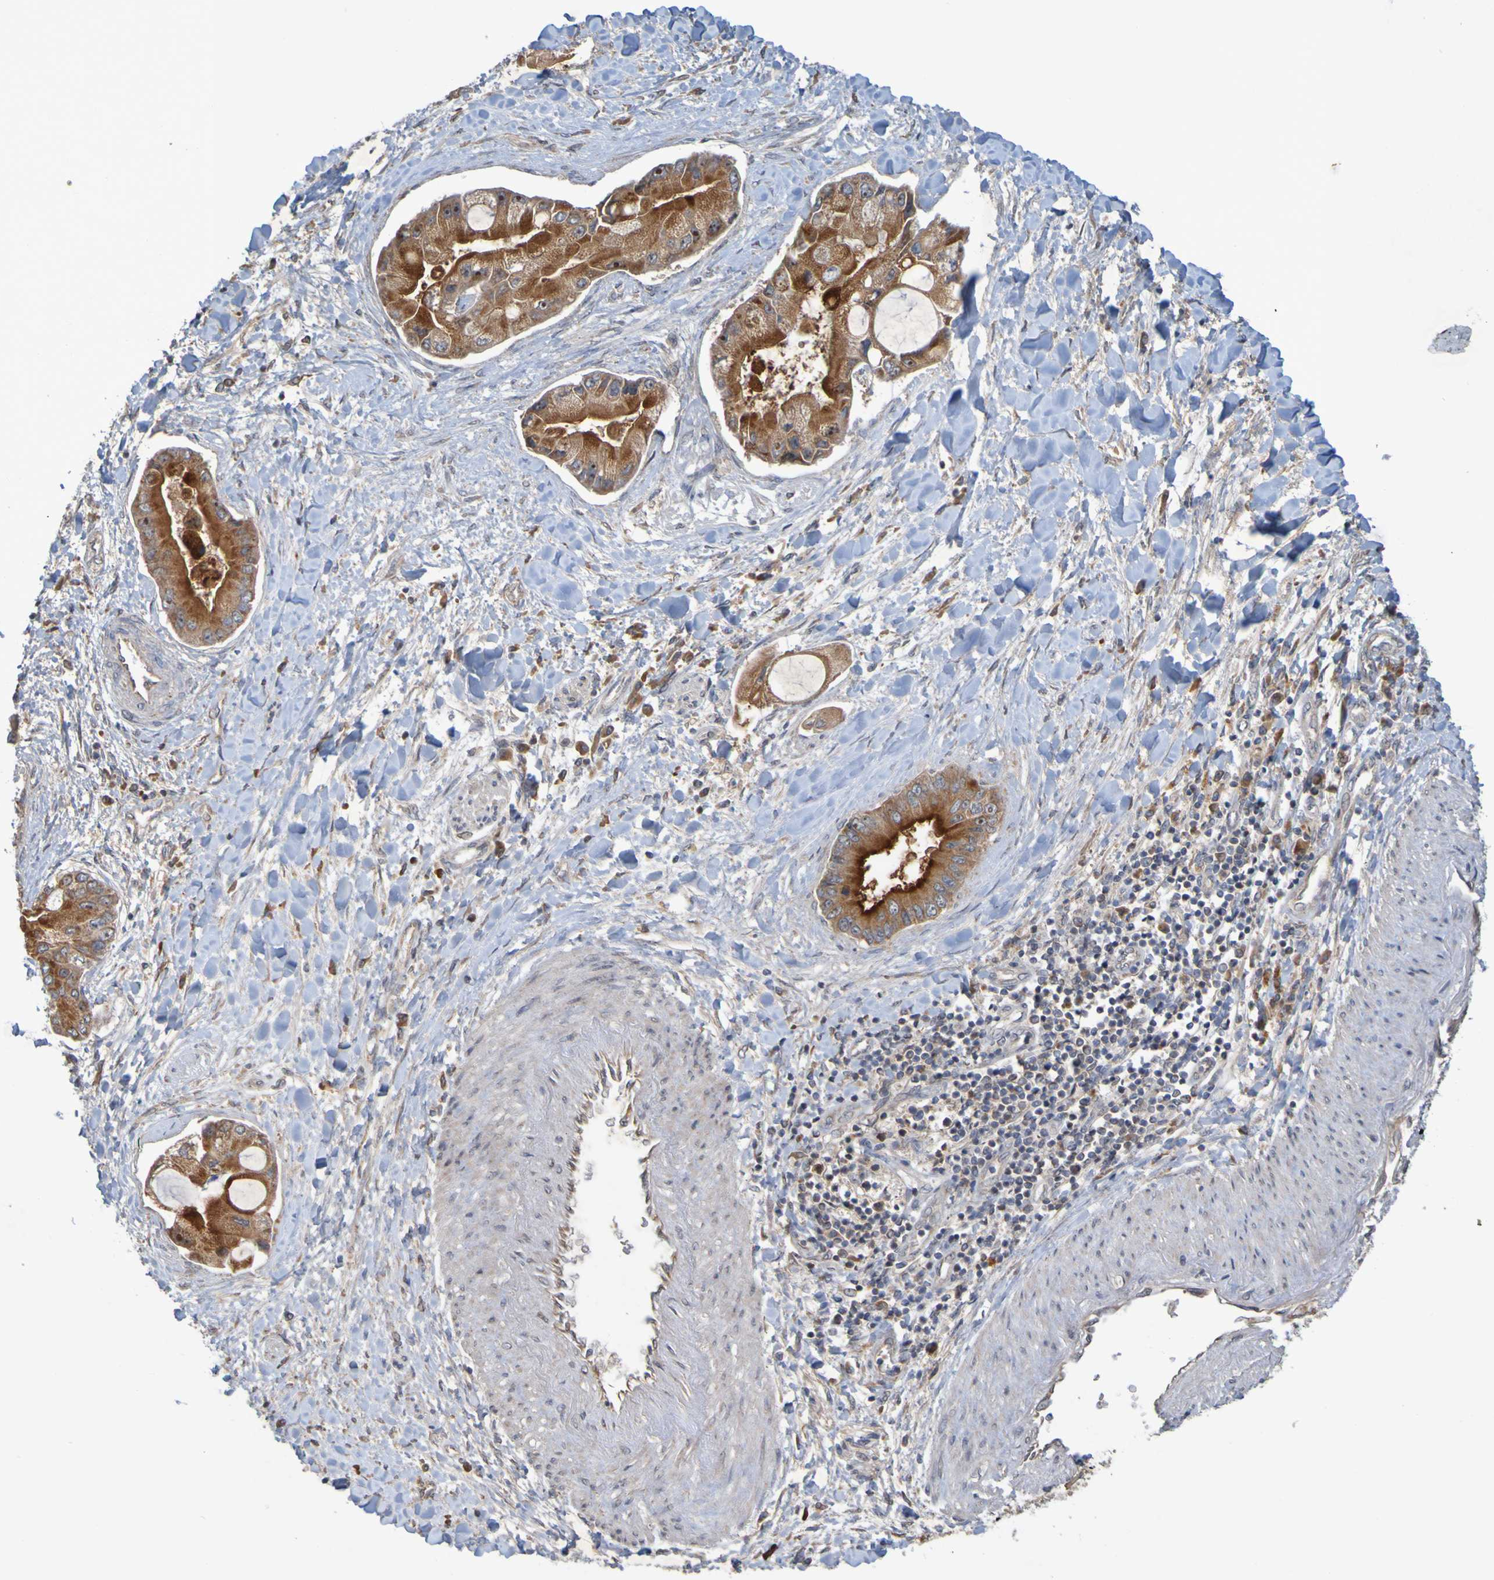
{"staining": {"intensity": "strong", "quantity": ">75%", "location": "cytoplasmic/membranous,nuclear"}, "tissue": "liver cancer", "cell_type": "Tumor cells", "image_type": "cancer", "snomed": [{"axis": "morphology", "description": "Cholangiocarcinoma"}, {"axis": "topography", "description": "Liver"}], "caption": "Protein expression analysis of liver cancer demonstrates strong cytoplasmic/membranous and nuclear expression in approximately >75% of tumor cells. The staining was performed using DAB, with brown indicating positive protein expression. Nuclei are stained blue with hematoxylin.", "gene": "TMBIM1", "patient": {"sex": "male", "age": 50}}